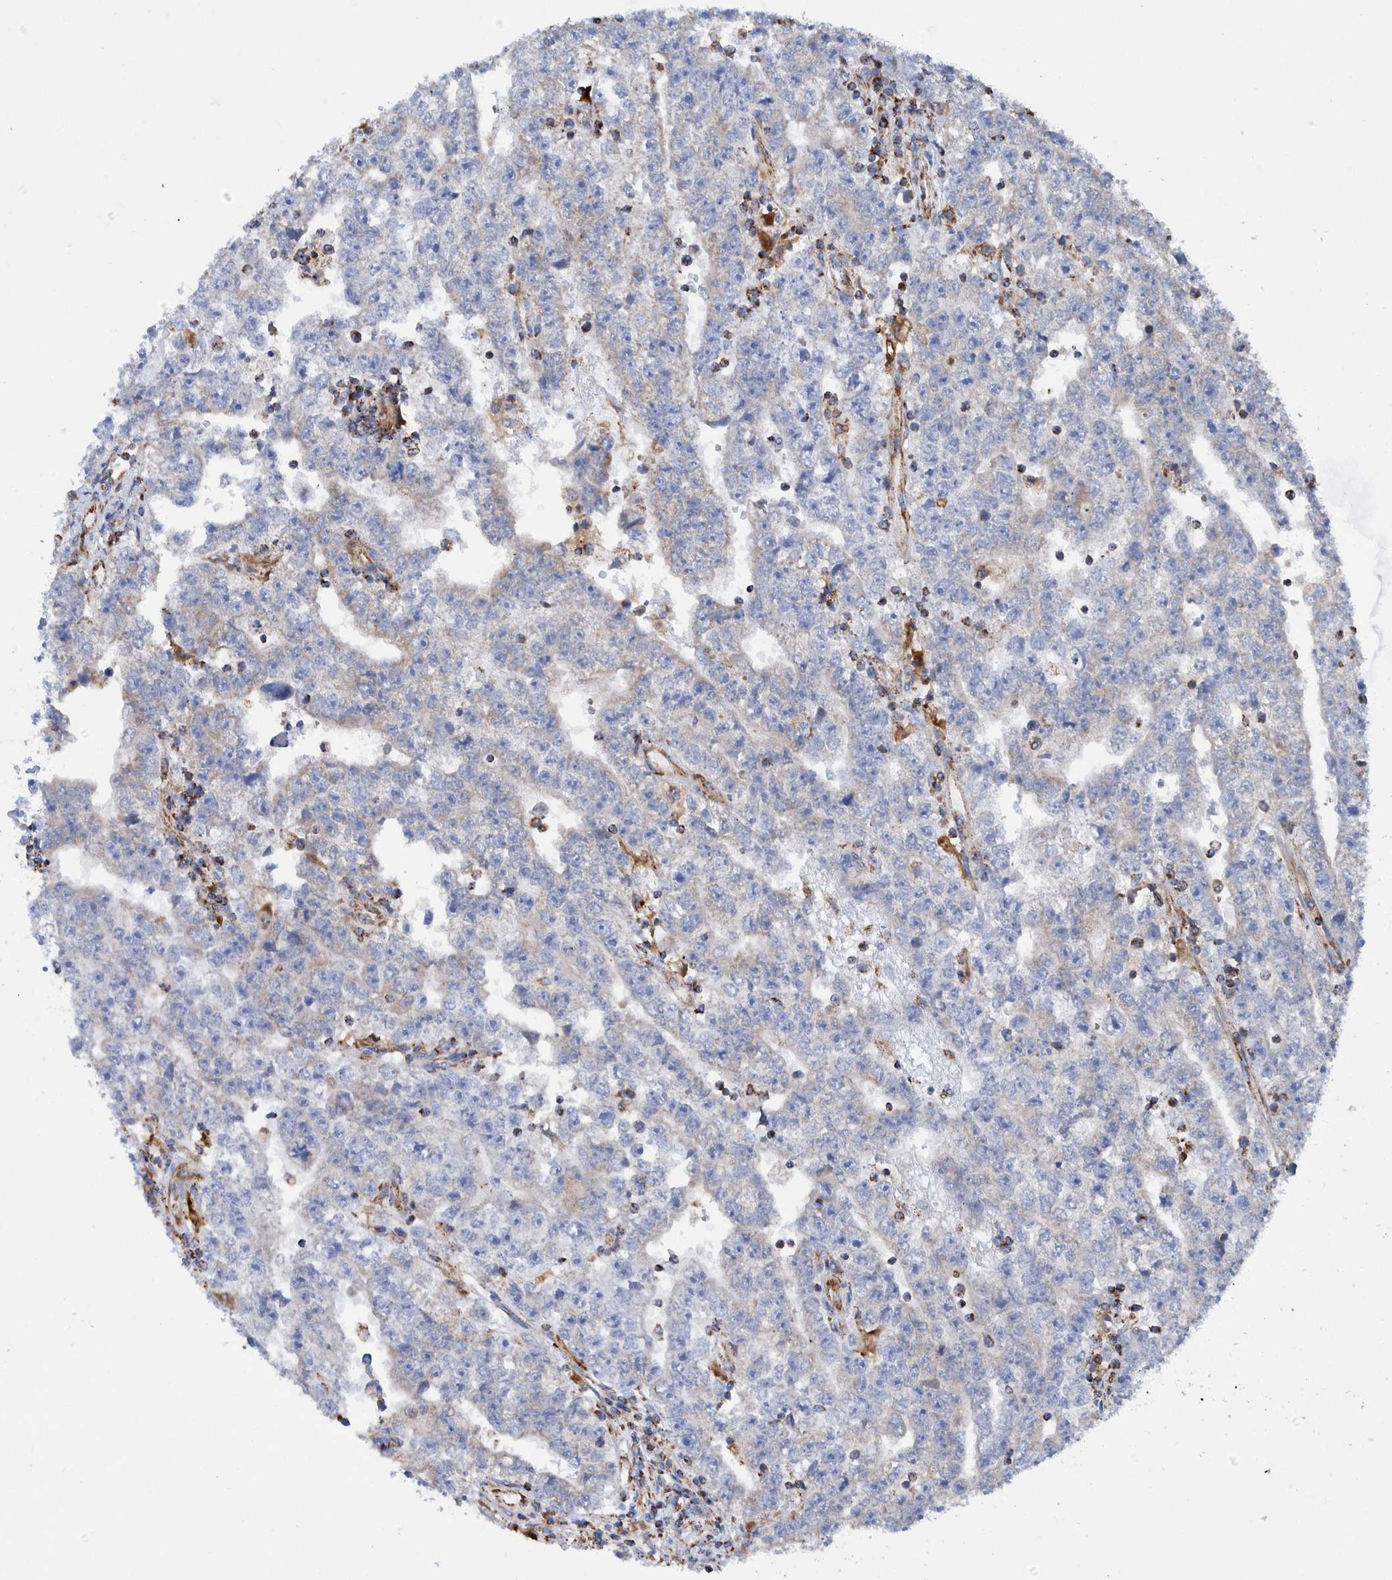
{"staining": {"intensity": "negative", "quantity": "none", "location": "none"}, "tissue": "testis cancer", "cell_type": "Tumor cells", "image_type": "cancer", "snomed": [{"axis": "morphology", "description": "Carcinoma, Embryonal, NOS"}, {"axis": "topography", "description": "Testis"}], "caption": "Tumor cells show no significant expression in testis embryonal carcinoma.", "gene": "DECR1", "patient": {"sex": "male", "age": 25}}